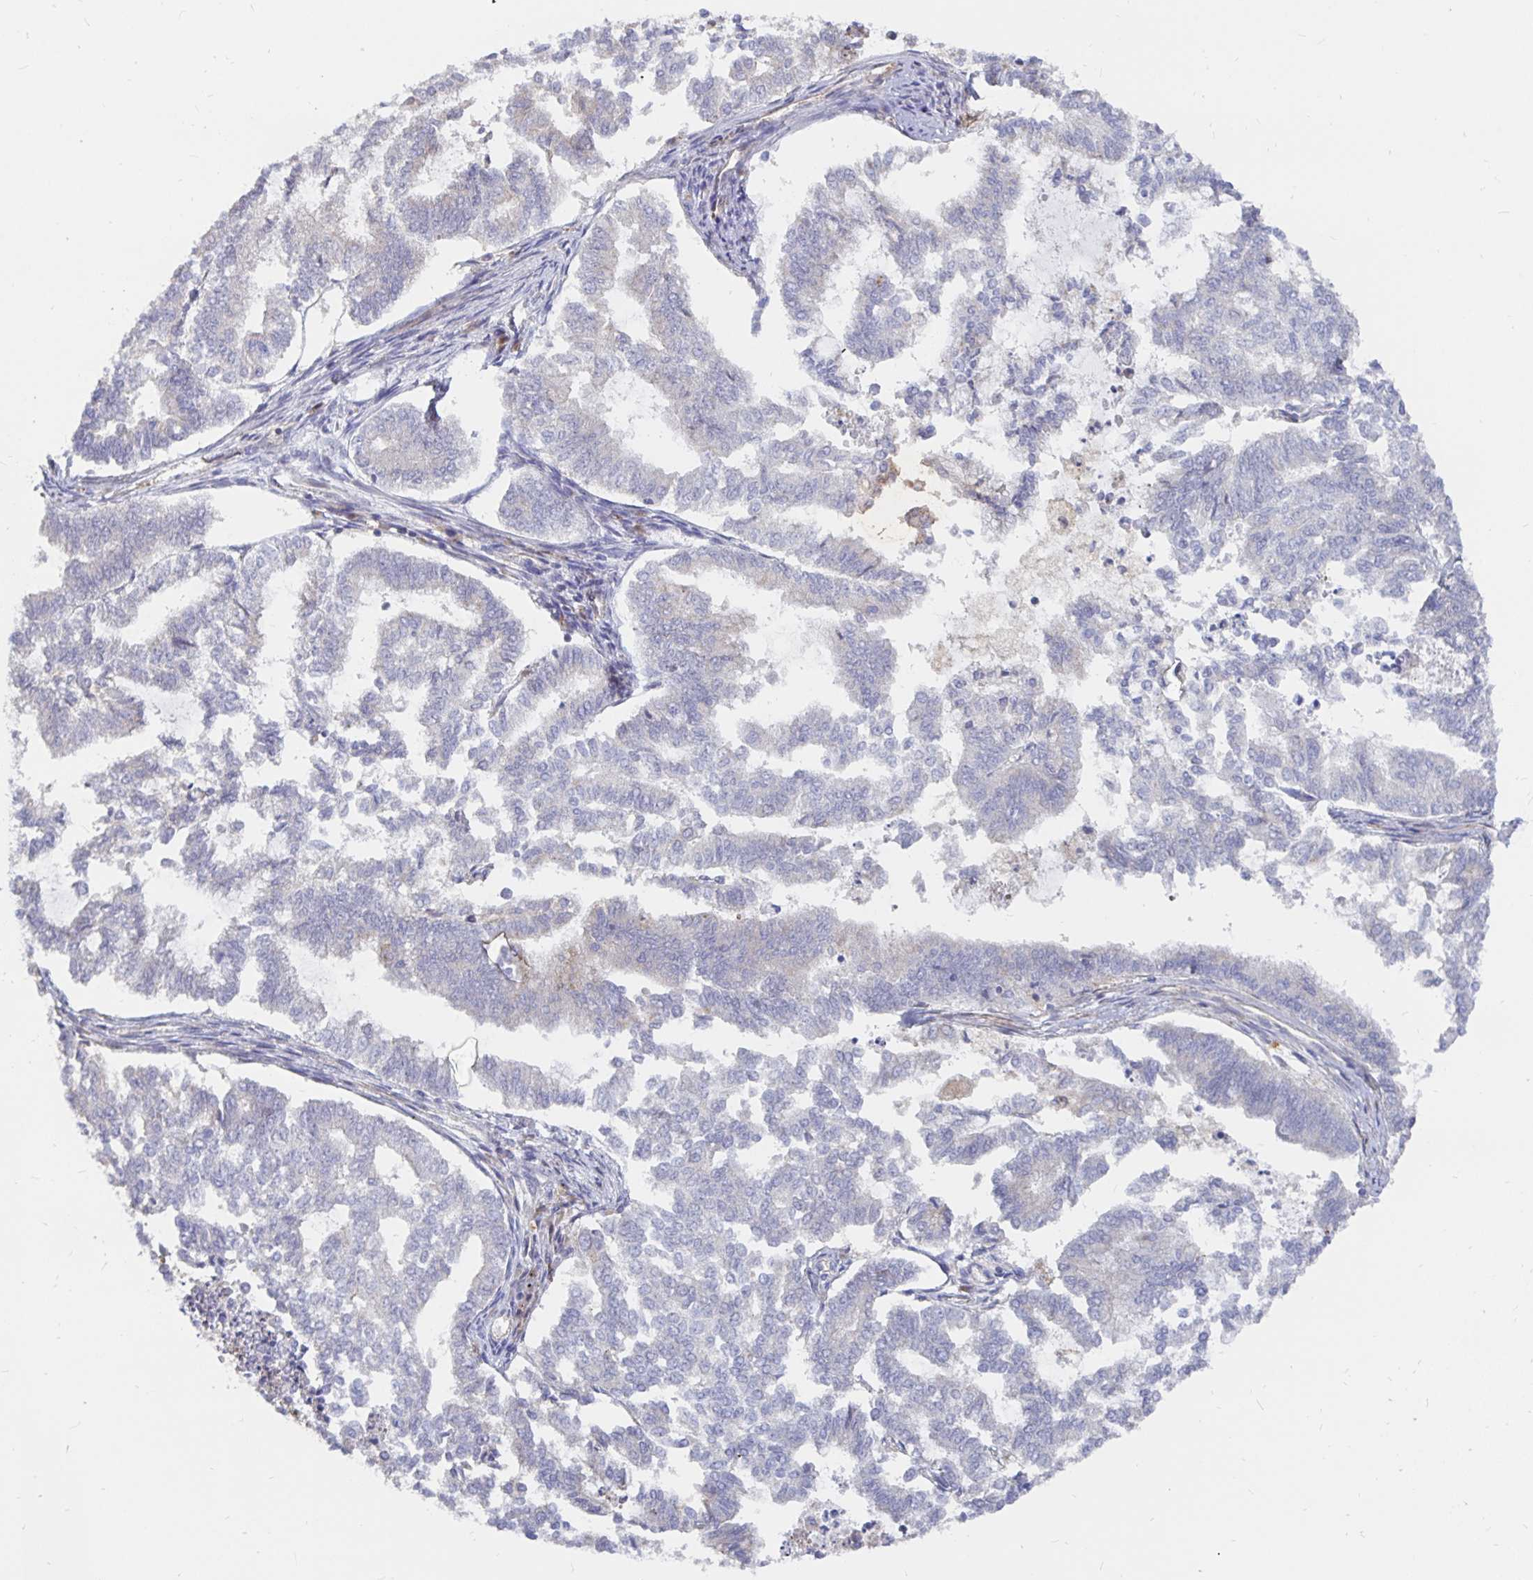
{"staining": {"intensity": "negative", "quantity": "none", "location": "none"}, "tissue": "endometrial cancer", "cell_type": "Tumor cells", "image_type": "cancer", "snomed": [{"axis": "morphology", "description": "Adenocarcinoma, NOS"}, {"axis": "topography", "description": "Endometrium"}], "caption": "IHC of endometrial cancer (adenocarcinoma) displays no staining in tumor cells.", "gene": "KCTD19", "patient": {"sex": "female", "age": 79}}